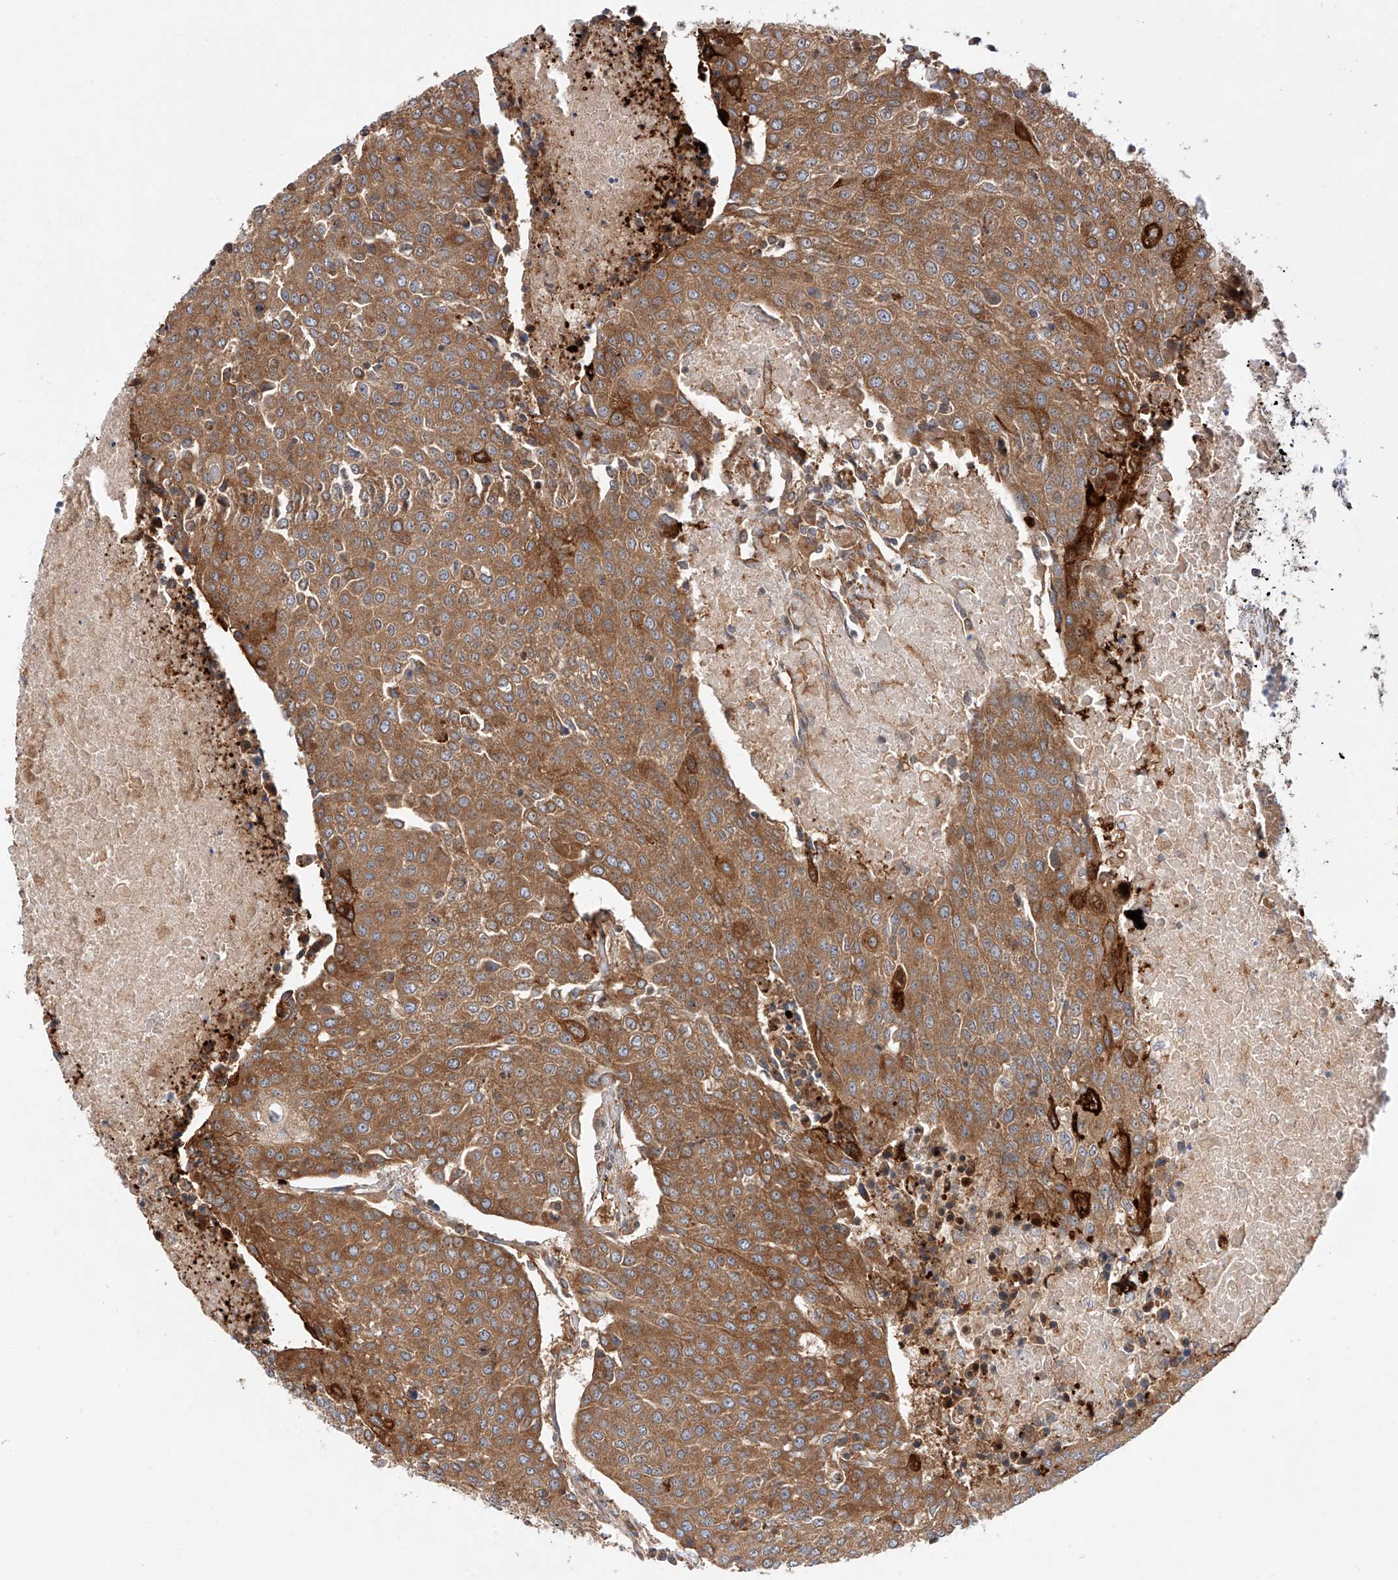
{"staining": {"intensity": "moderate", "quantity": ">75%", "location": "cytoplasmic/membranous"}, "tissue": "urothelial cancer", "cell_type": "Tumor cells", "image_type": "cancer", "snomed": [{"axis": "morphology", "description": "Urothelial carcinoma, High grade"}, {"axis": "topography", "description": "Urinary bladder"}], "caption": "Immunohistochemistry (IHC) histopathology image of neoplastic tissue: human urothelial cancer stained using IHC exhibits medium levels of moderate protein expression localized specifically in the cytoplasmic/membranous of tumor cells, appearing as a cytoplasmic/membranous brown color.", "gene": "ISCA2", "patient": {"sex": "female", "age": 85}}